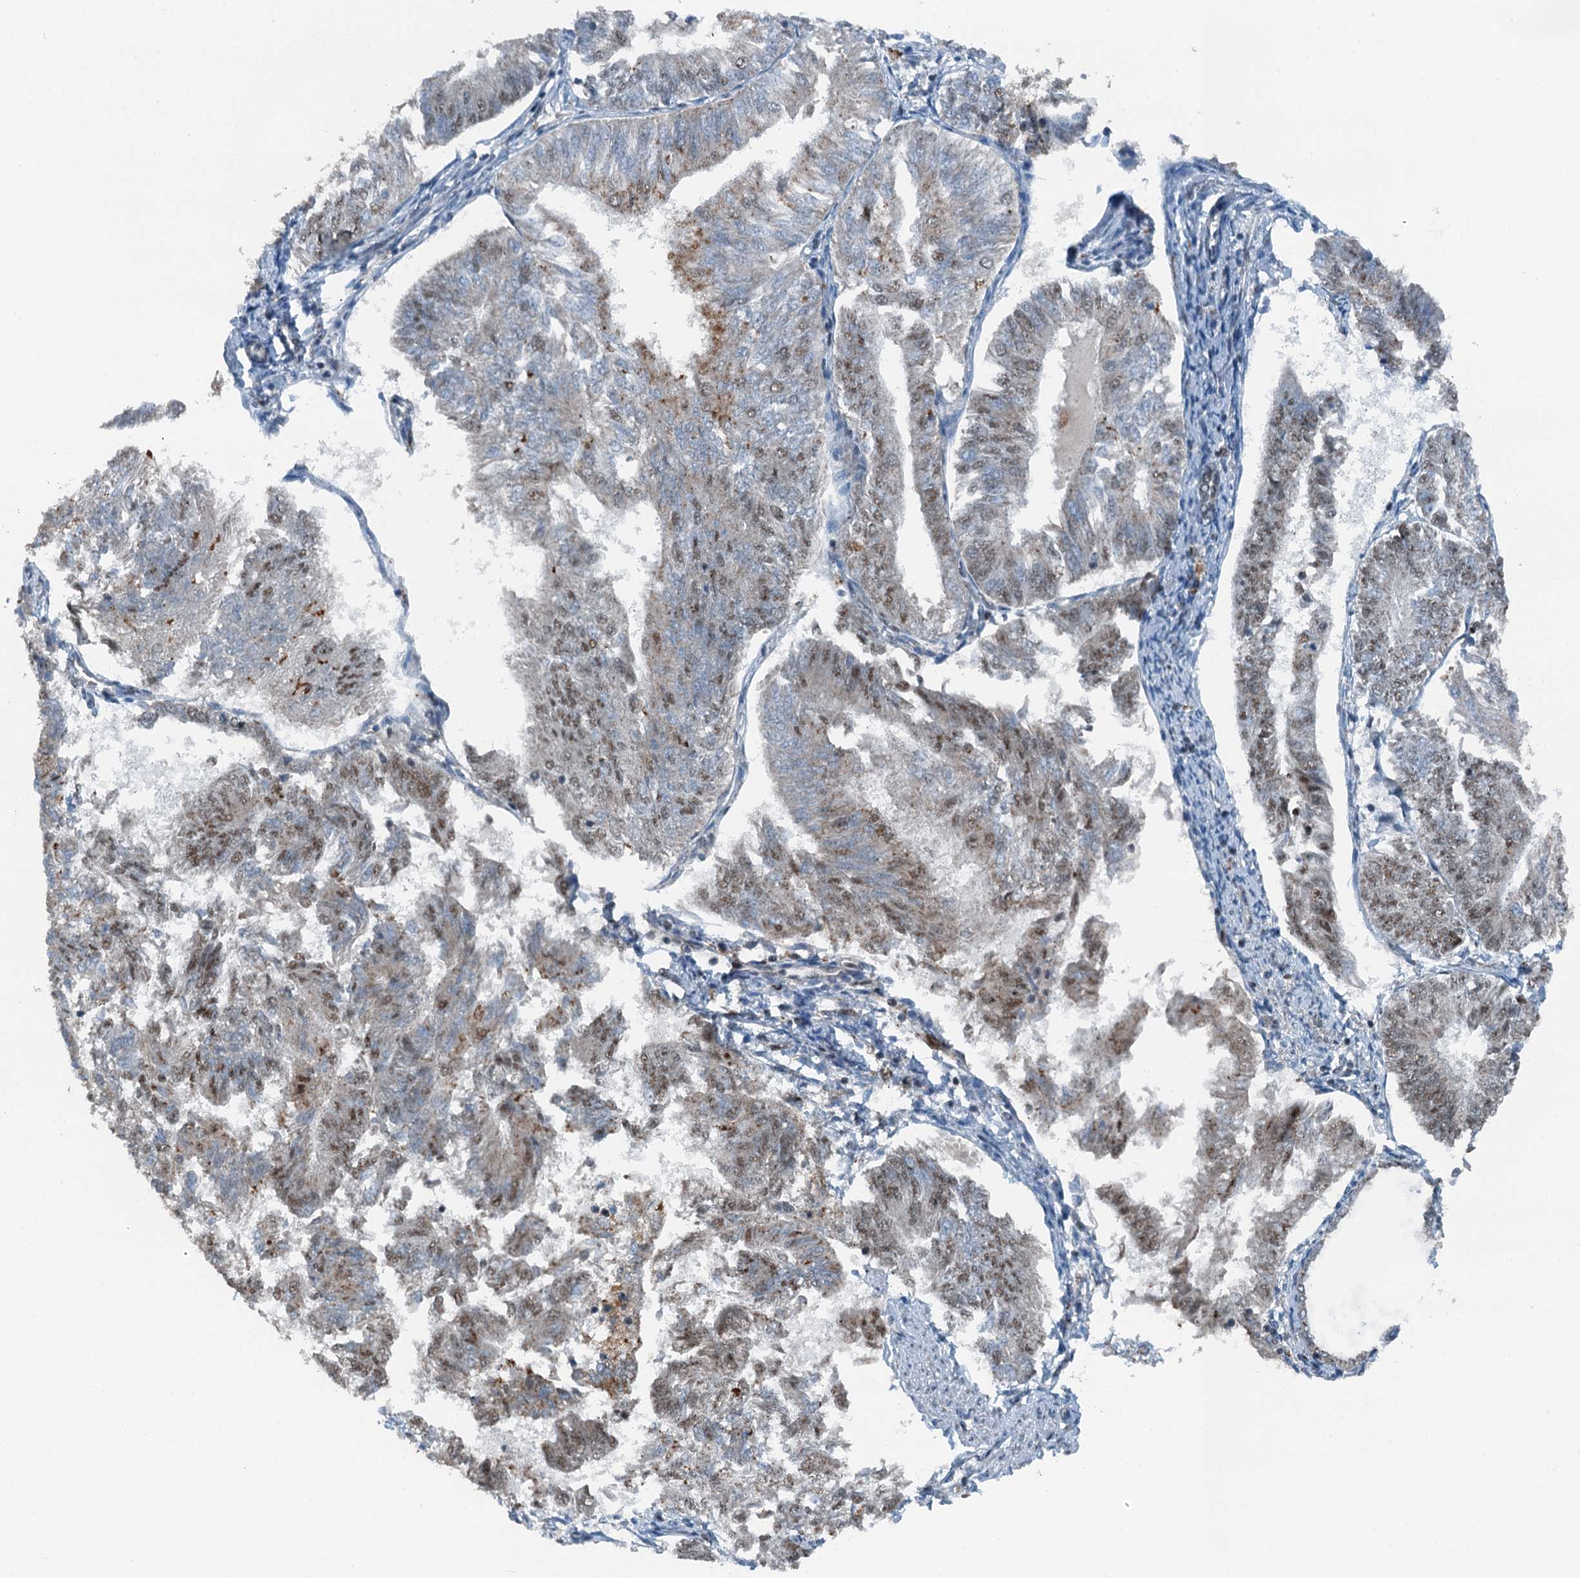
{"staining": {"intensity": "weak", "quantity": "<25%", "location": "cytoplasmic/membranous,nuclear"}, "tissue": "endometrial cancer", "cell_type": "Tumor cells", "image_type": "cancer", "snomed": [{"axis": "morphology", "description": "Adenocarcinoma, NOS"}, {"axis": "topography", "description": "Endometrium"}], "caption": "Tumor cells show no significant expression in endometrial adenocarcinoma.", "gene": "BMERB1", "patient": {"sex": "female", "age": 58}}